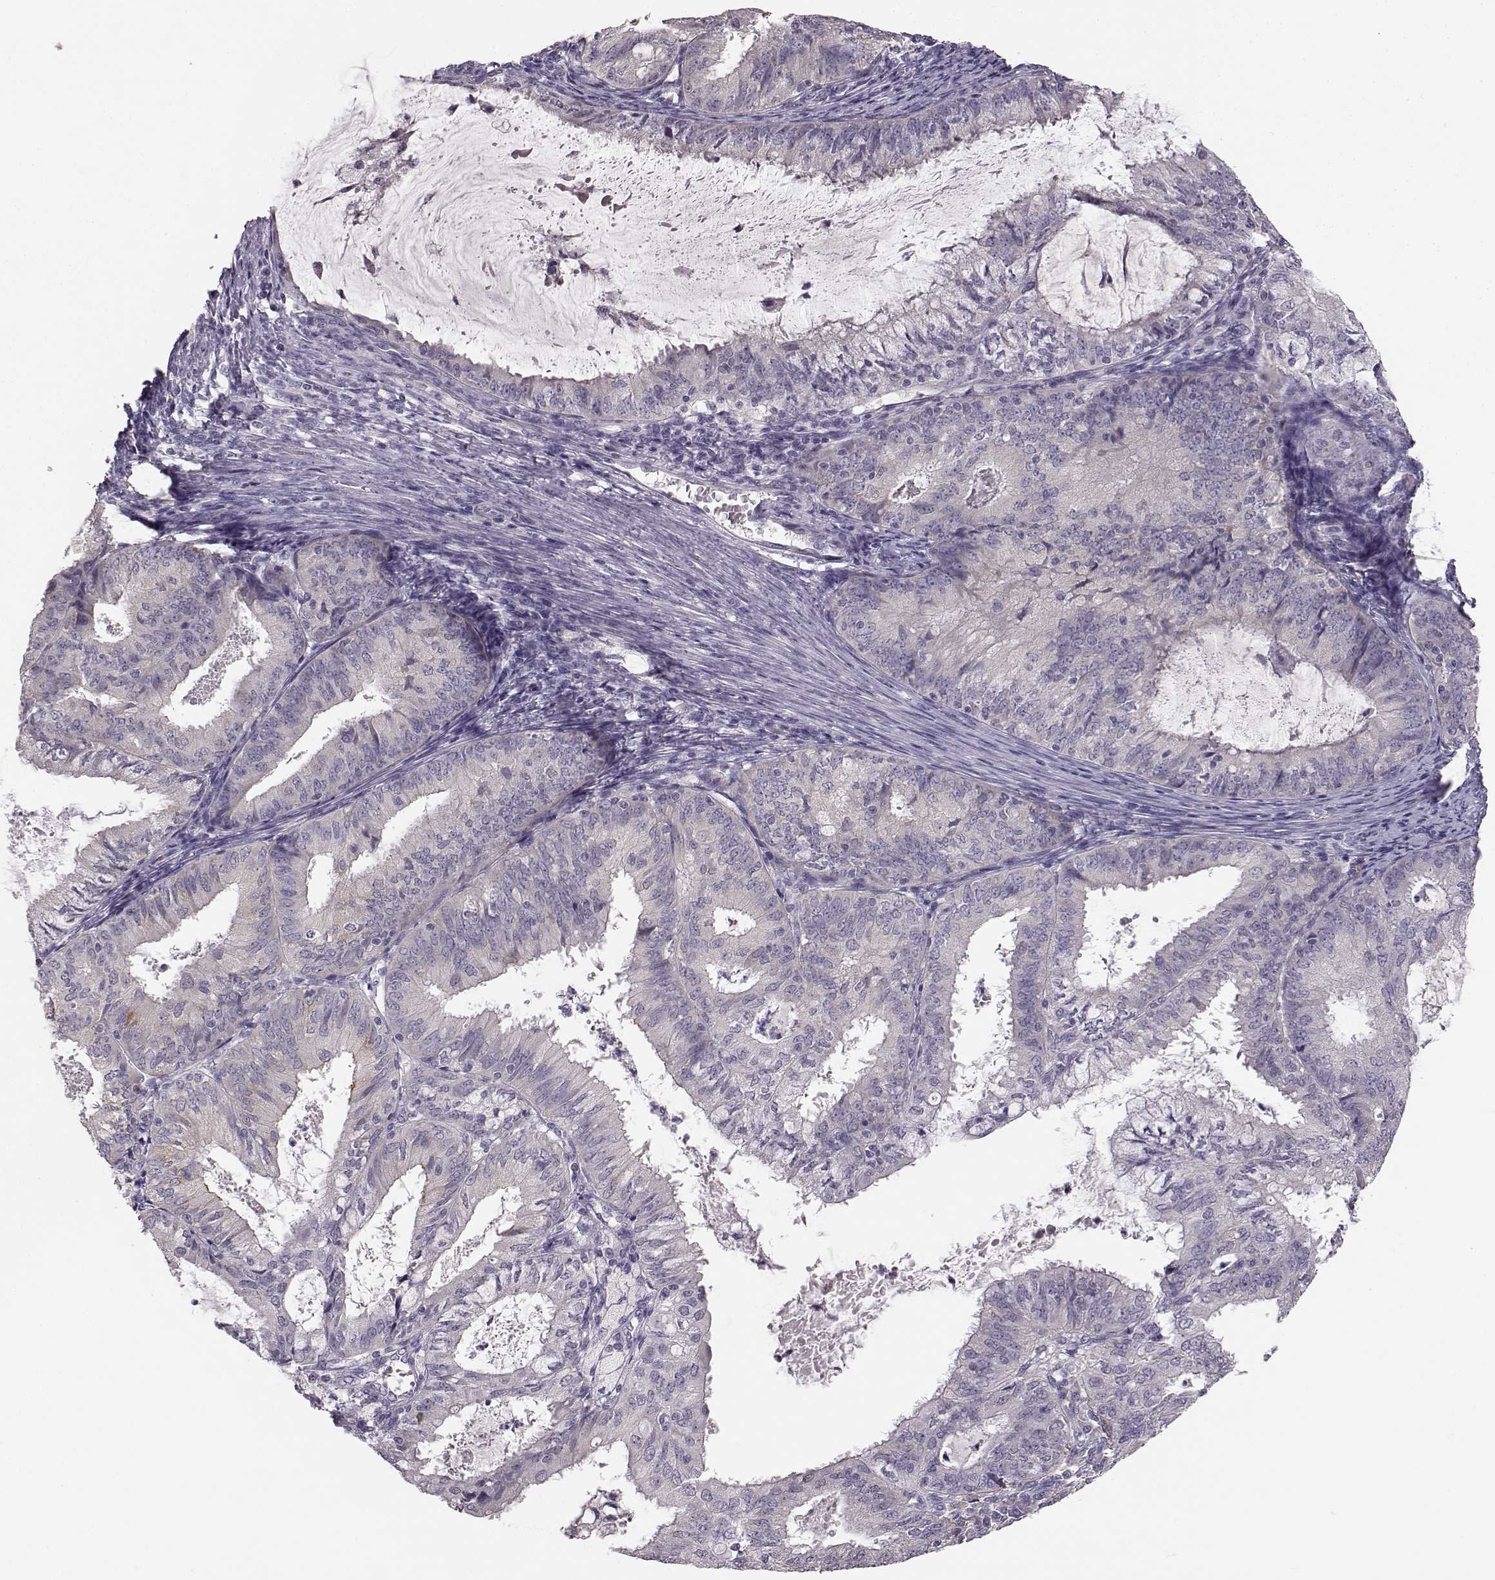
{"staining": {"intensity": "negative", "quantity": "none", "location": "none"}, "tissue": "endometrial cancer", "cell_type": "Tumor cells", "image_type": "cancer", "snomed": [{"axis": "morphology", "description": "Adenocarcinoma, NOS"}, {"axis": "topography", "description": "Endometrium"}], "caption": "Human endometrial adenocarcinoma stained for a protein using immunohistochemistry (IHC) displays no staining in tumor cells.", "gene": "BFSP2", "patient": {"sex": "female", "age": 57}}